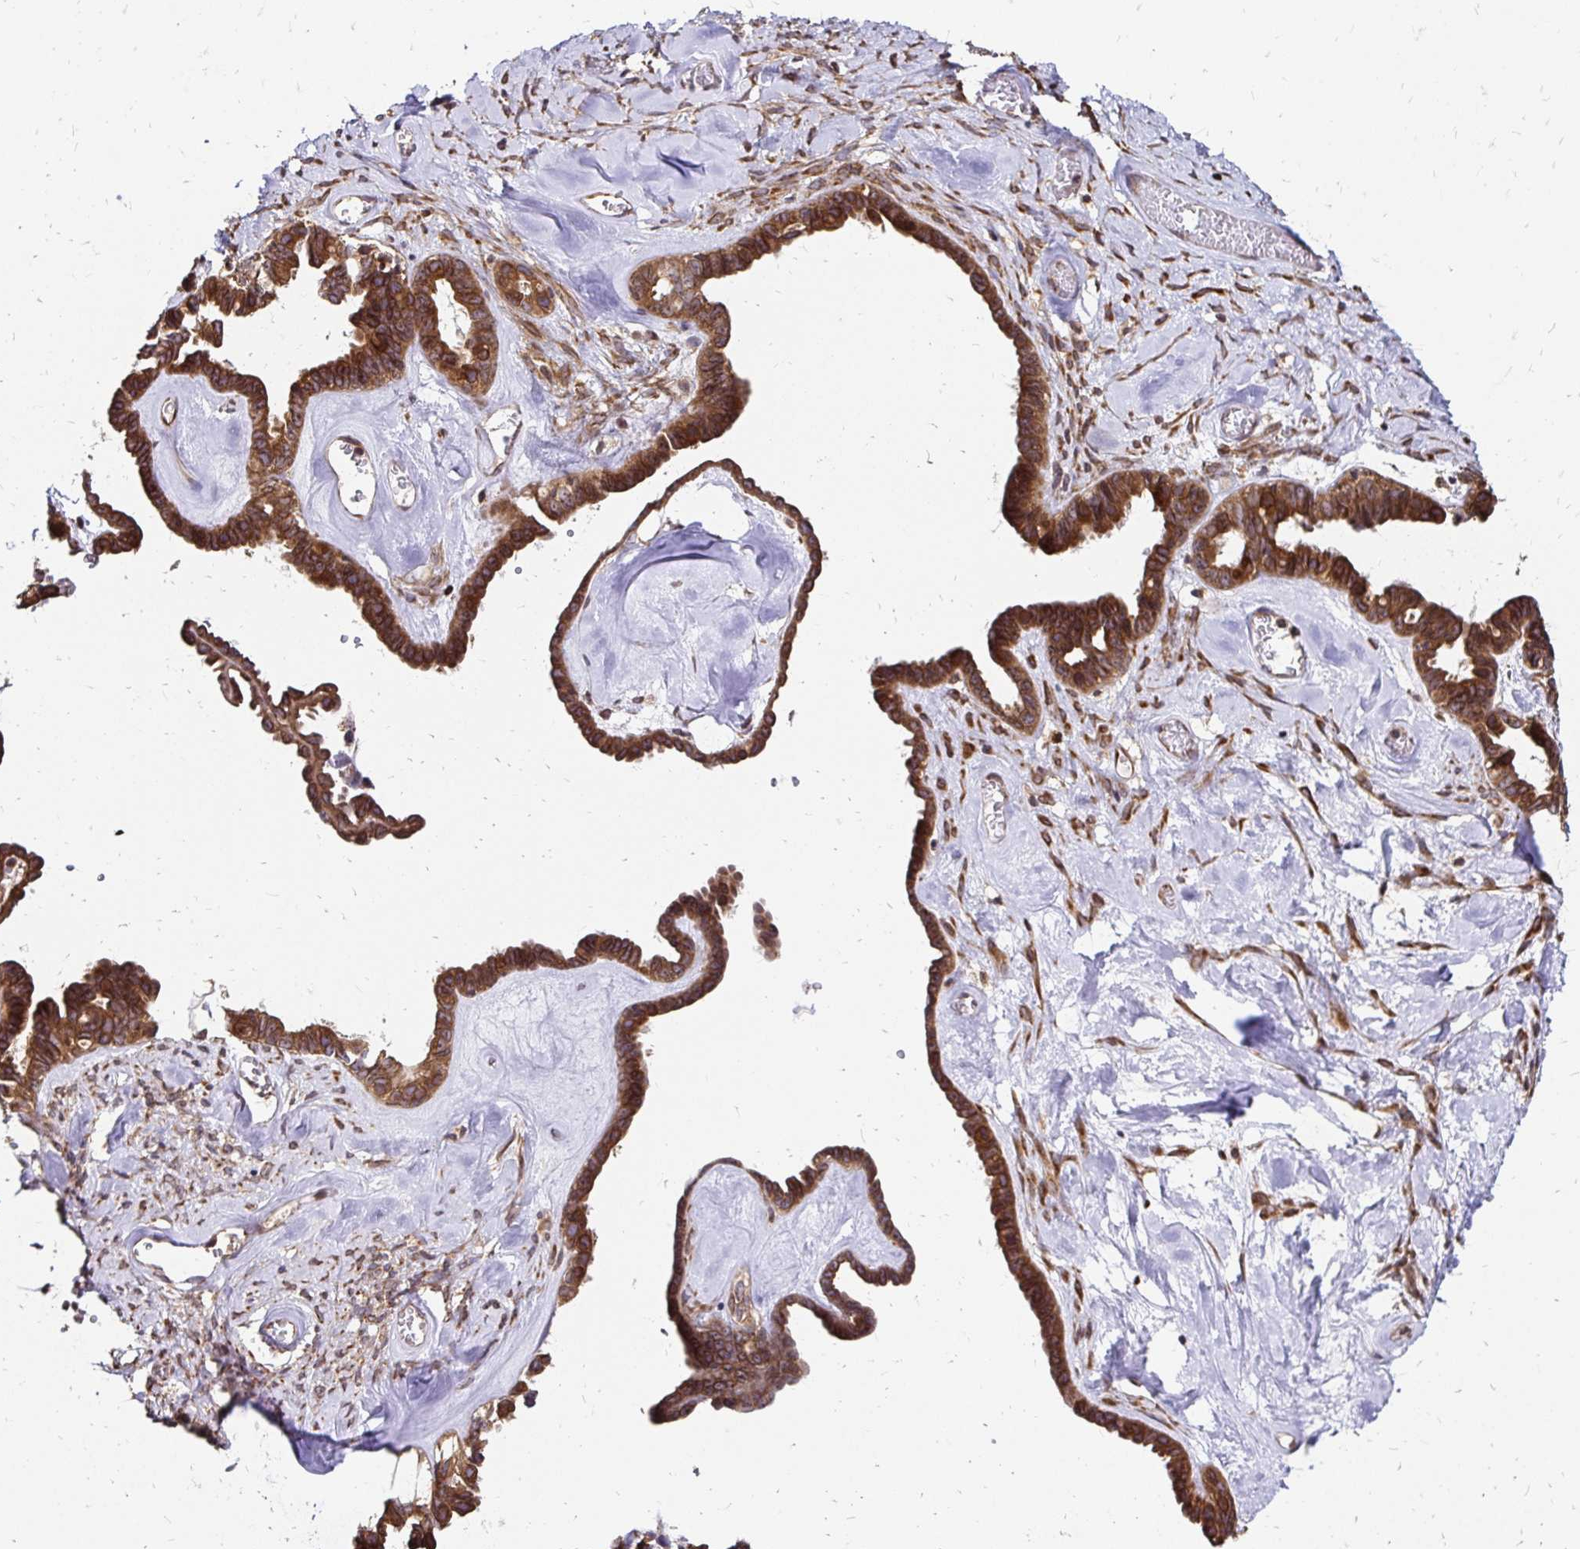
{"staining": {"intensity": "strong", "quantity": ">75%", "location": "cytoplasmic/membranous"}, "tissue": "ovarian cancer", "cell_type": "Tumor cells", "image_type": "cancer", "snomed": [{"axis": "morphology", "description": "Cystadenocarcinoma, serous, NOS"}, {"axis": "topography", "description": "Ovary"}], "caption": "The image exhibits staining of ovarian cancer, revealing strong cytoplasmic/membranous protein staining (brown color) within tumor cells.", "gene": "ZW10", "patient": {"sex": "female", "age": 69}}